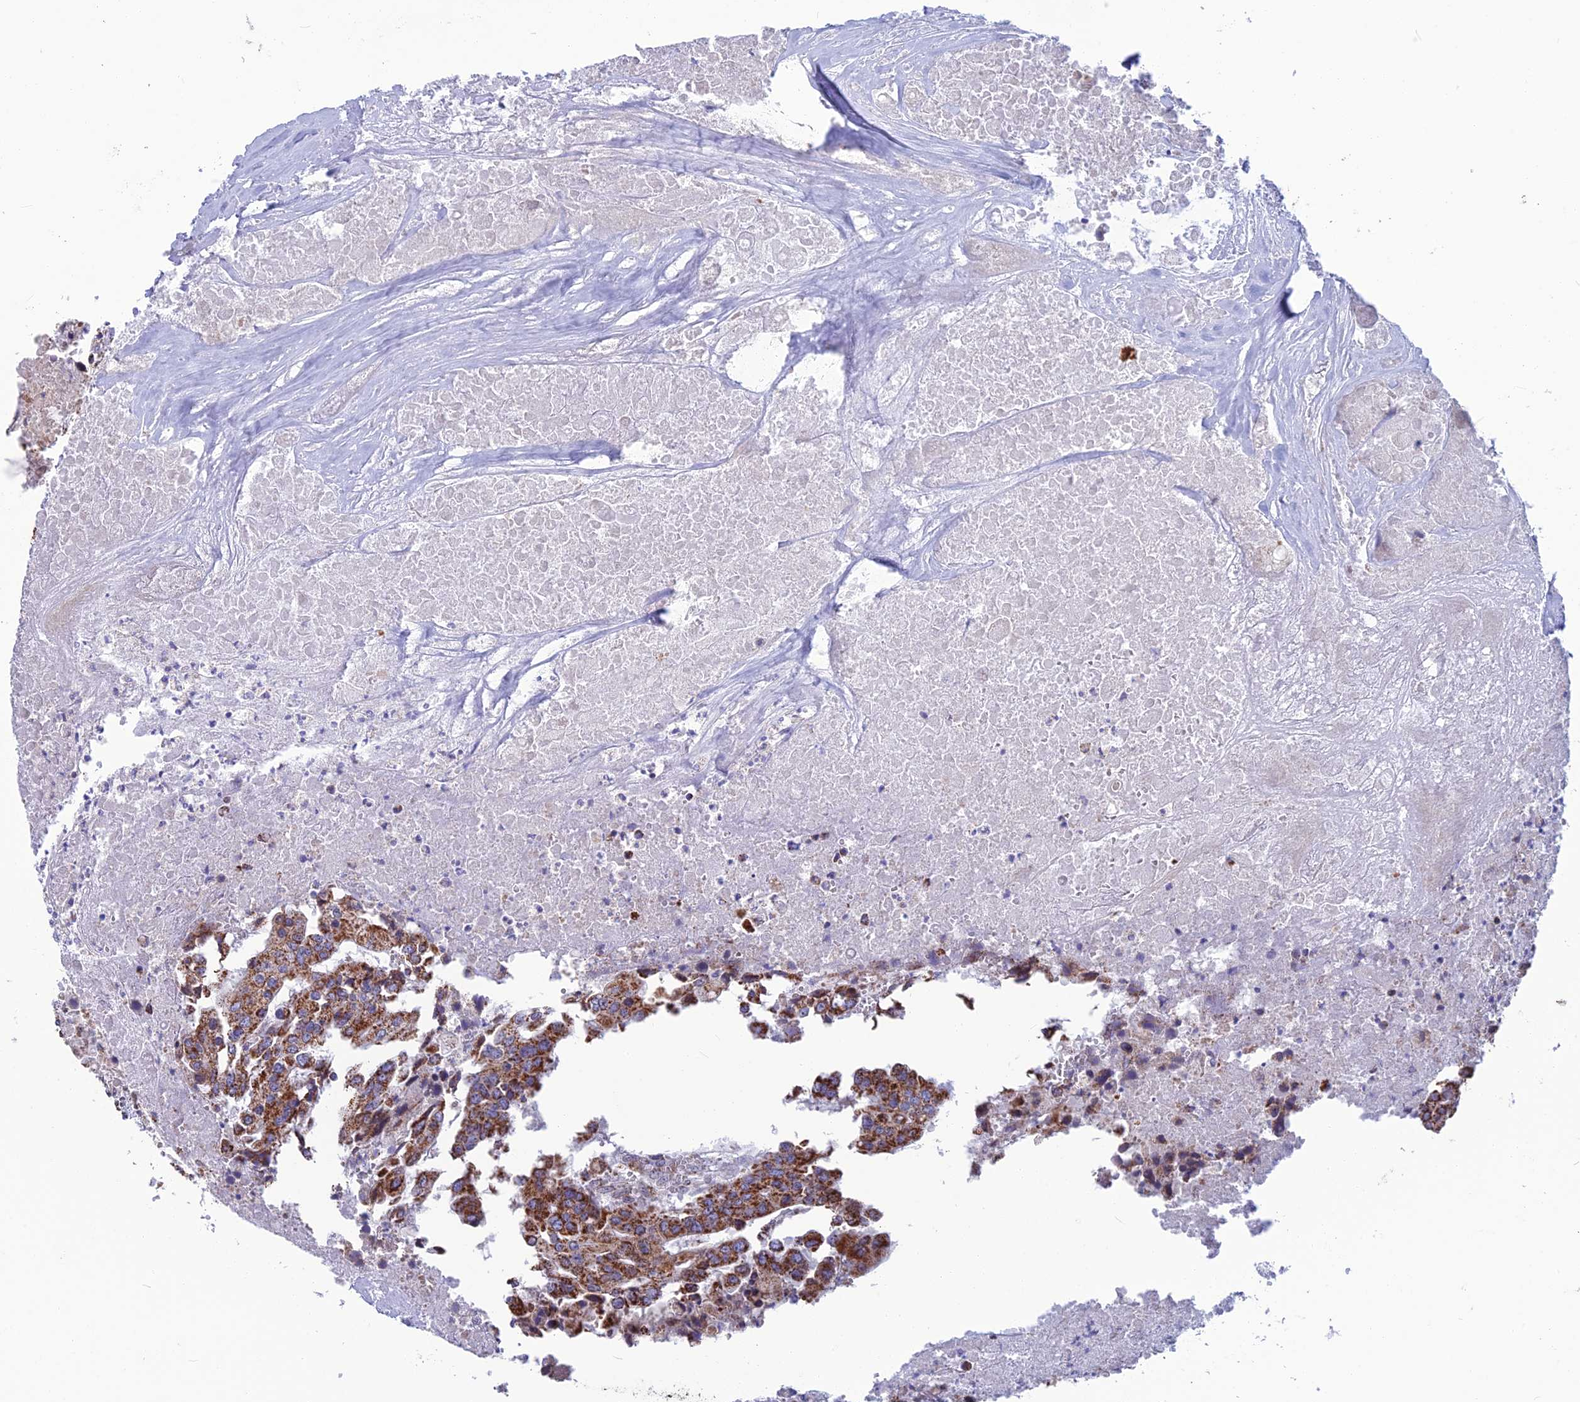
{"staining": {"intensity": "strong", "quantity": ">75%", "location": "cytoplasmic/membranous"}, "tissue": "colorectal cancer", "cell_type": "Tumor cells", "image_type": "cancer", "snomed": [{"axis": "morphology", "description": "Adenocarcinoma, NOS"}, {"axis": "topography", "description": "Colon"}], "caption": "Immunohistochemistry photomicrograph of human colorectal cancer (adenocarcinoma) stained for a protein (brown), which displays high levels of strong cytoplasmic/membranous staining in approximately >75% of tumor cells.", "gene": "CS", "patient": {"sex": "male", "age": 77}}